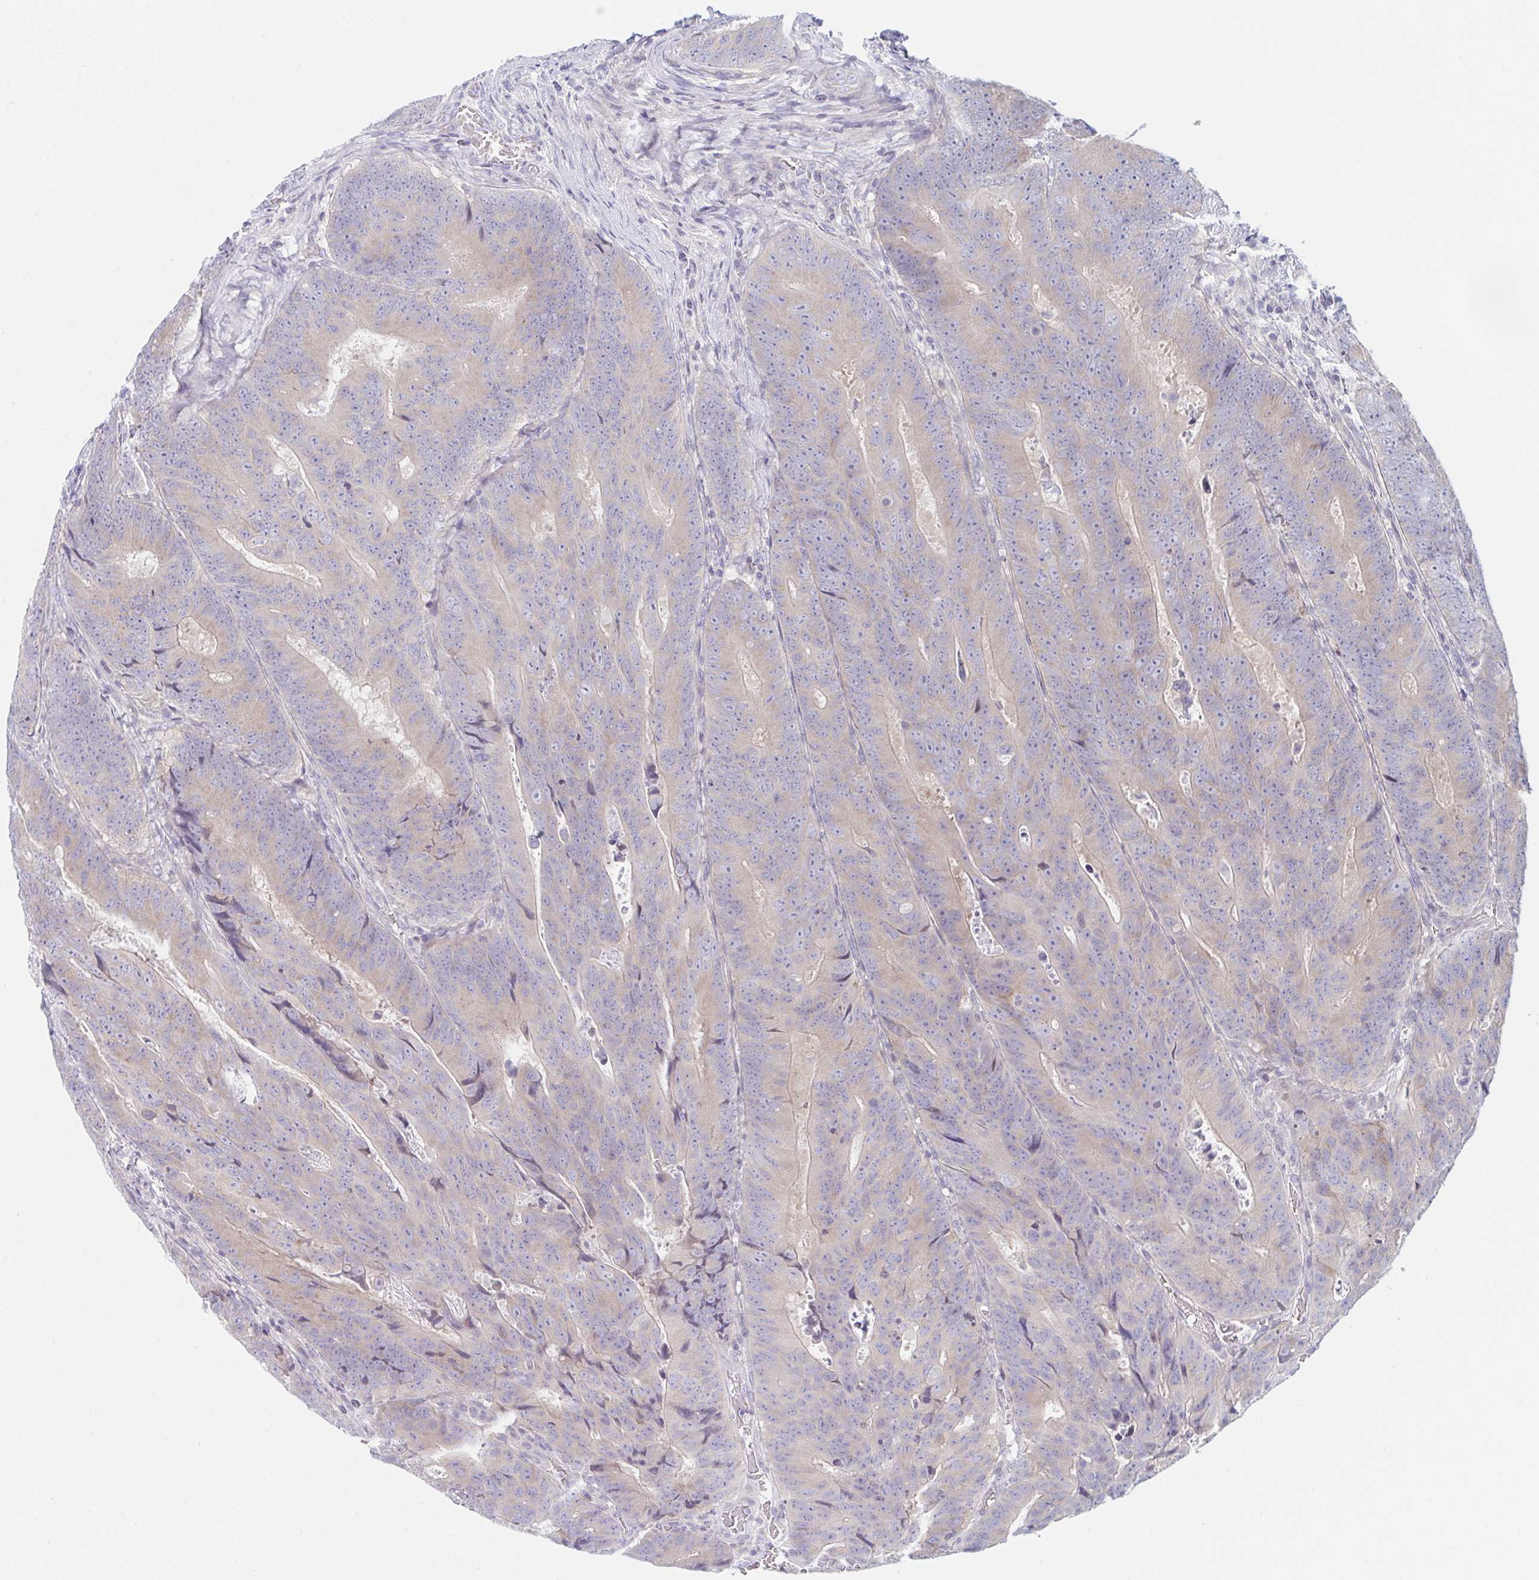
{"staining": {"intensity": "weak", "quantity": "<25%", "location": "cytoplasmic/membranous"}, "tissue": "colorectal cancer", "cell_type": "Tumor cells", "image_type": "cancer", "snomed": [{"axis": "morphology", "description": "Adenocarcinoma, NOS"}, {"axis": "topography", "description": "Colon"}], "caption": "This is an immunohistochemistry (IHC) histopathology image of colorectal adenocarcinoma. There is no positivity in tumor cells.", "gene": "NAA30", "patient": {"sex": "female", "age": 48}}